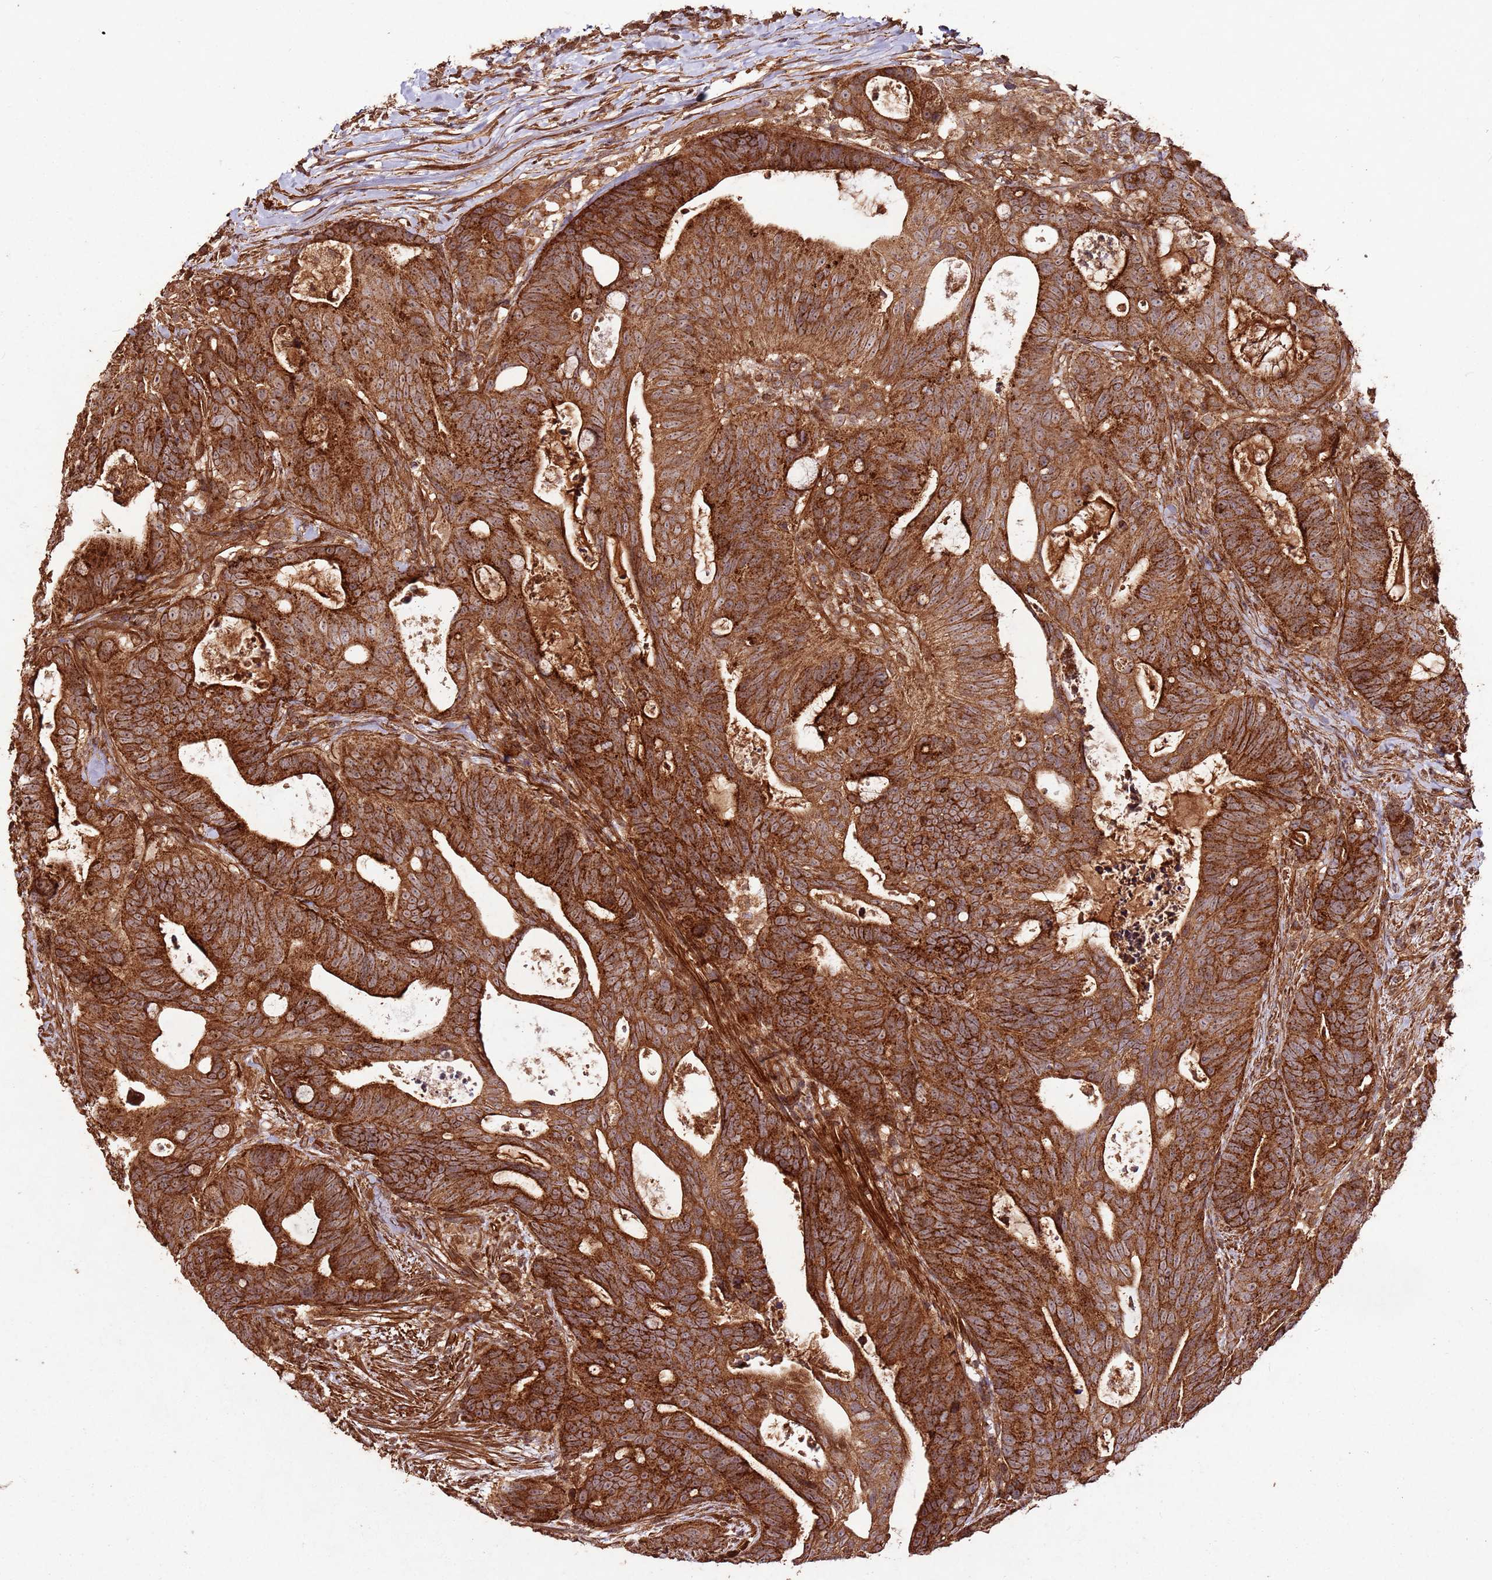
{"staining": {"intensity": "strong", "quantity": ">75%", "location": "cytoplasmic/membranous"}, "tissue": "colorectal cancer", "cell_type": "Tumor cells", "image_type": "cancer", "snomed": [{"axis": "morphology", "description": "Adenocarcinoma, NOS"}, {"axis": "topography", "description": "Colon"}], "caption": "Adenocarcinoma (colorectal) stained with a protein marker demonstrates strong staining in tumor cells.", "gene": "FAM186A", "patient": {"sex": "female", "age": 82}}